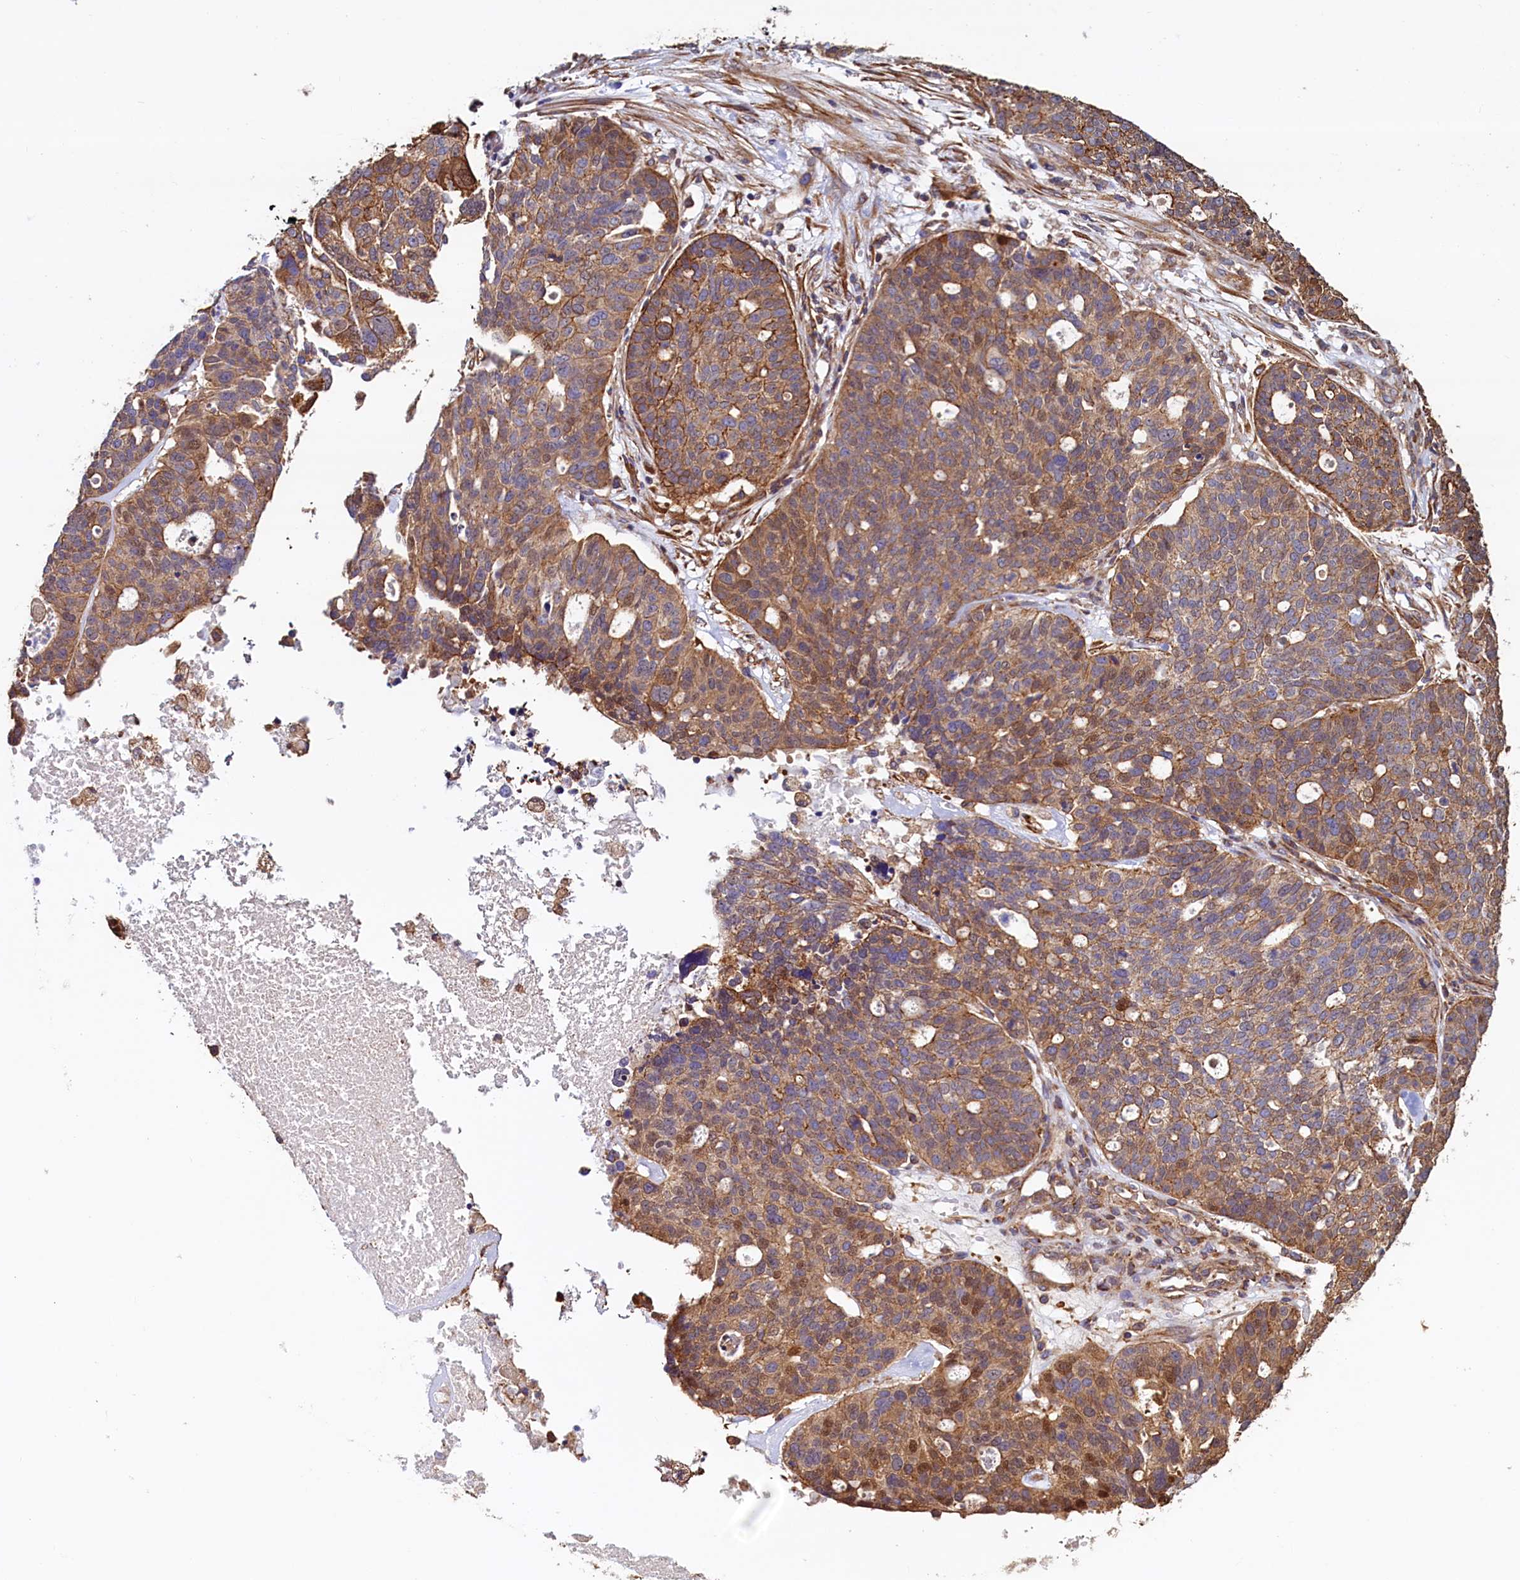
{"staining": {"intensity": "moderate", "quantity": ">75%", "location": "cytoplasmic/membranous"}, "tissue": "ovarian cancer", "cell_type": "Tumor cells", "image_type": "cancer", "snomed": [{"axis": "morphology", "description": "Cystadenocarcinoma, serous, NOS"}, {"axis": "topography", "description": "Ovary"}], "caption": "The photomicrograph demonstrates staining of ovarian serous cystadenocarcinoma, revealing moderate cytoplasmic/membranous protein expression (brown color) within tumor cells.", "gene": "ATXN2L", "patient": {"sex": "female", "age": 59}}